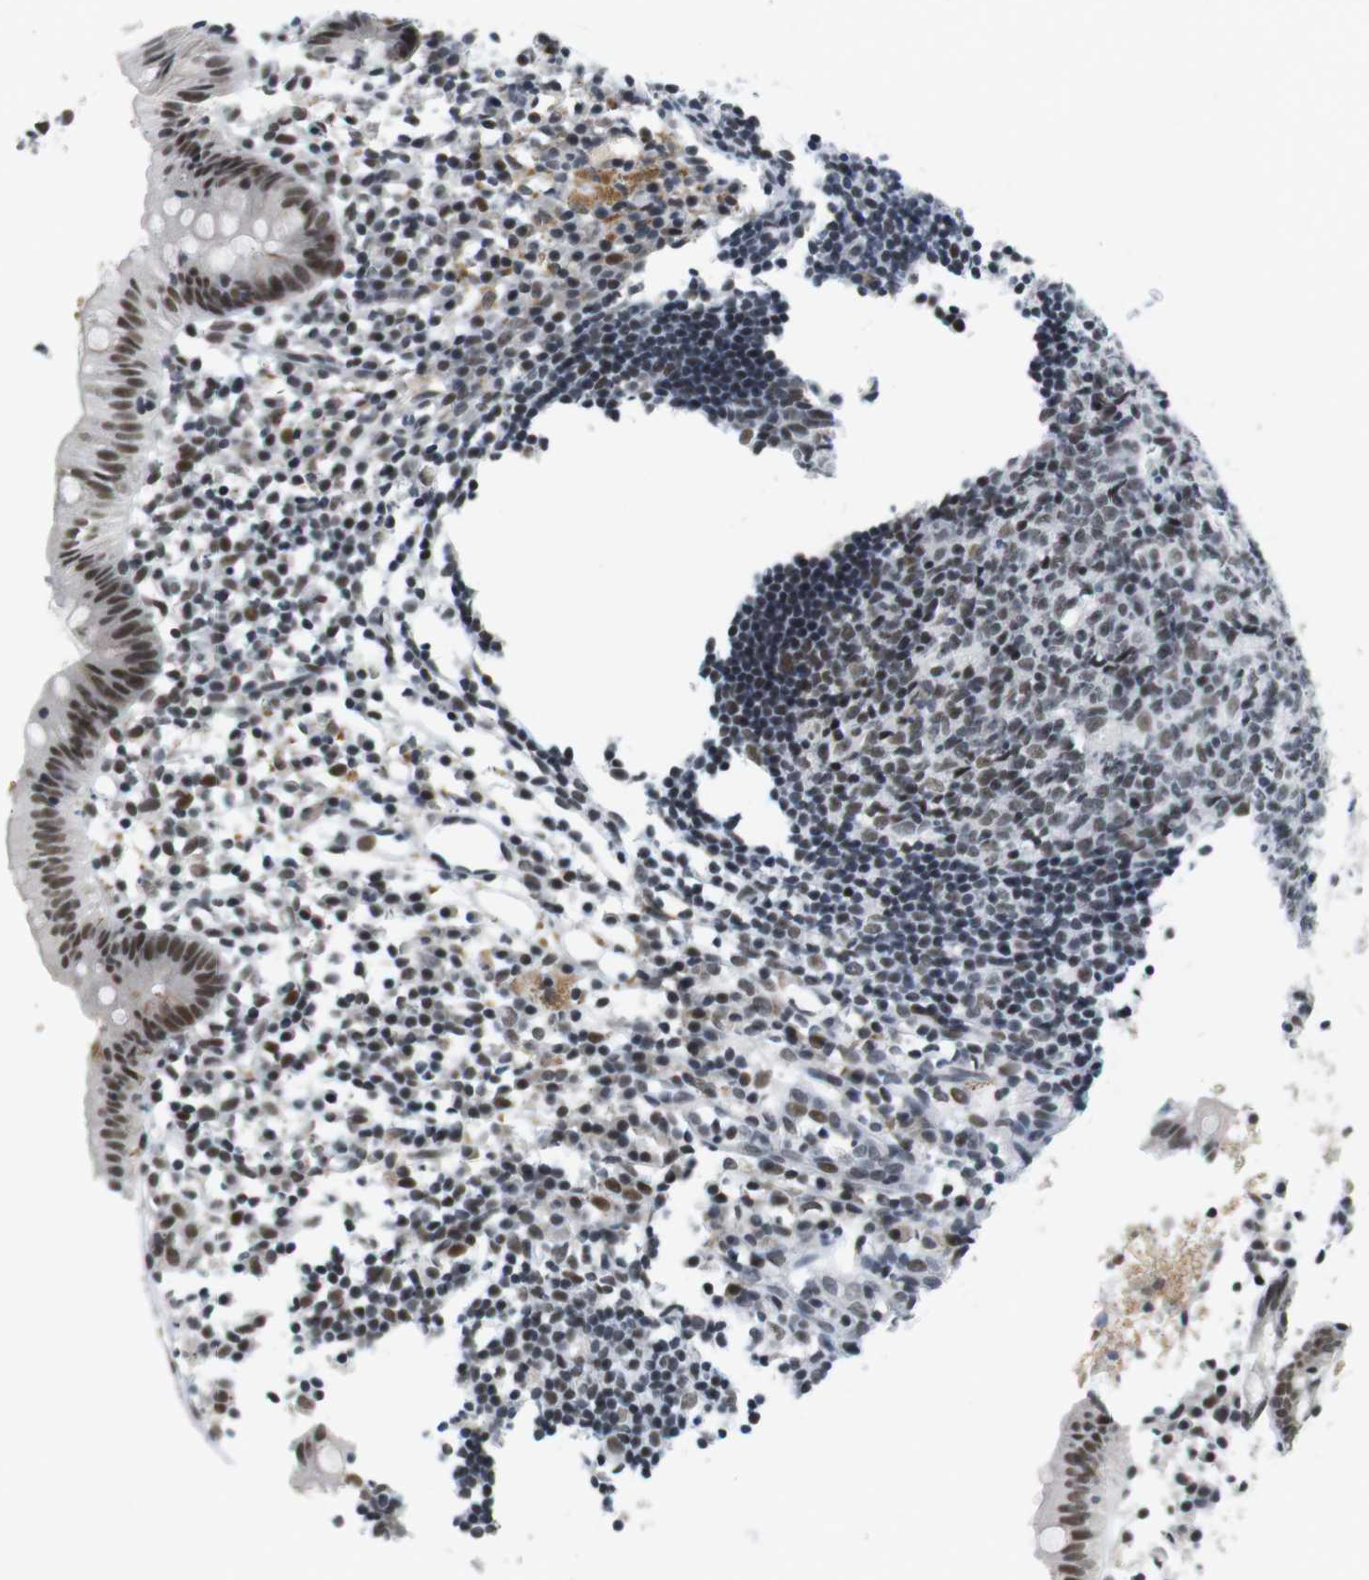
{"staining": {"intensity": "moderate", "quantity": "25%-75%", "location": "nuclear"}, "tissue": "appendix", "cell_type": "Glandular cells", "image_type": "normal", "snomed": [{"axis": "morphology", "description": "Normal tissue, NOS"}, {"axis": "topography", "description": "Appendix"}], "caption": "Protein analysis of benign appendix exhibits moderate nuclear staining in approximately 25%-75% of glandular cells. (DAB (3,3'-diaminobenzidine) IHC with brightfield microscopy, high magnification).", "gene": "RNF38", "patient": {"sex": "female", "age": 20}}